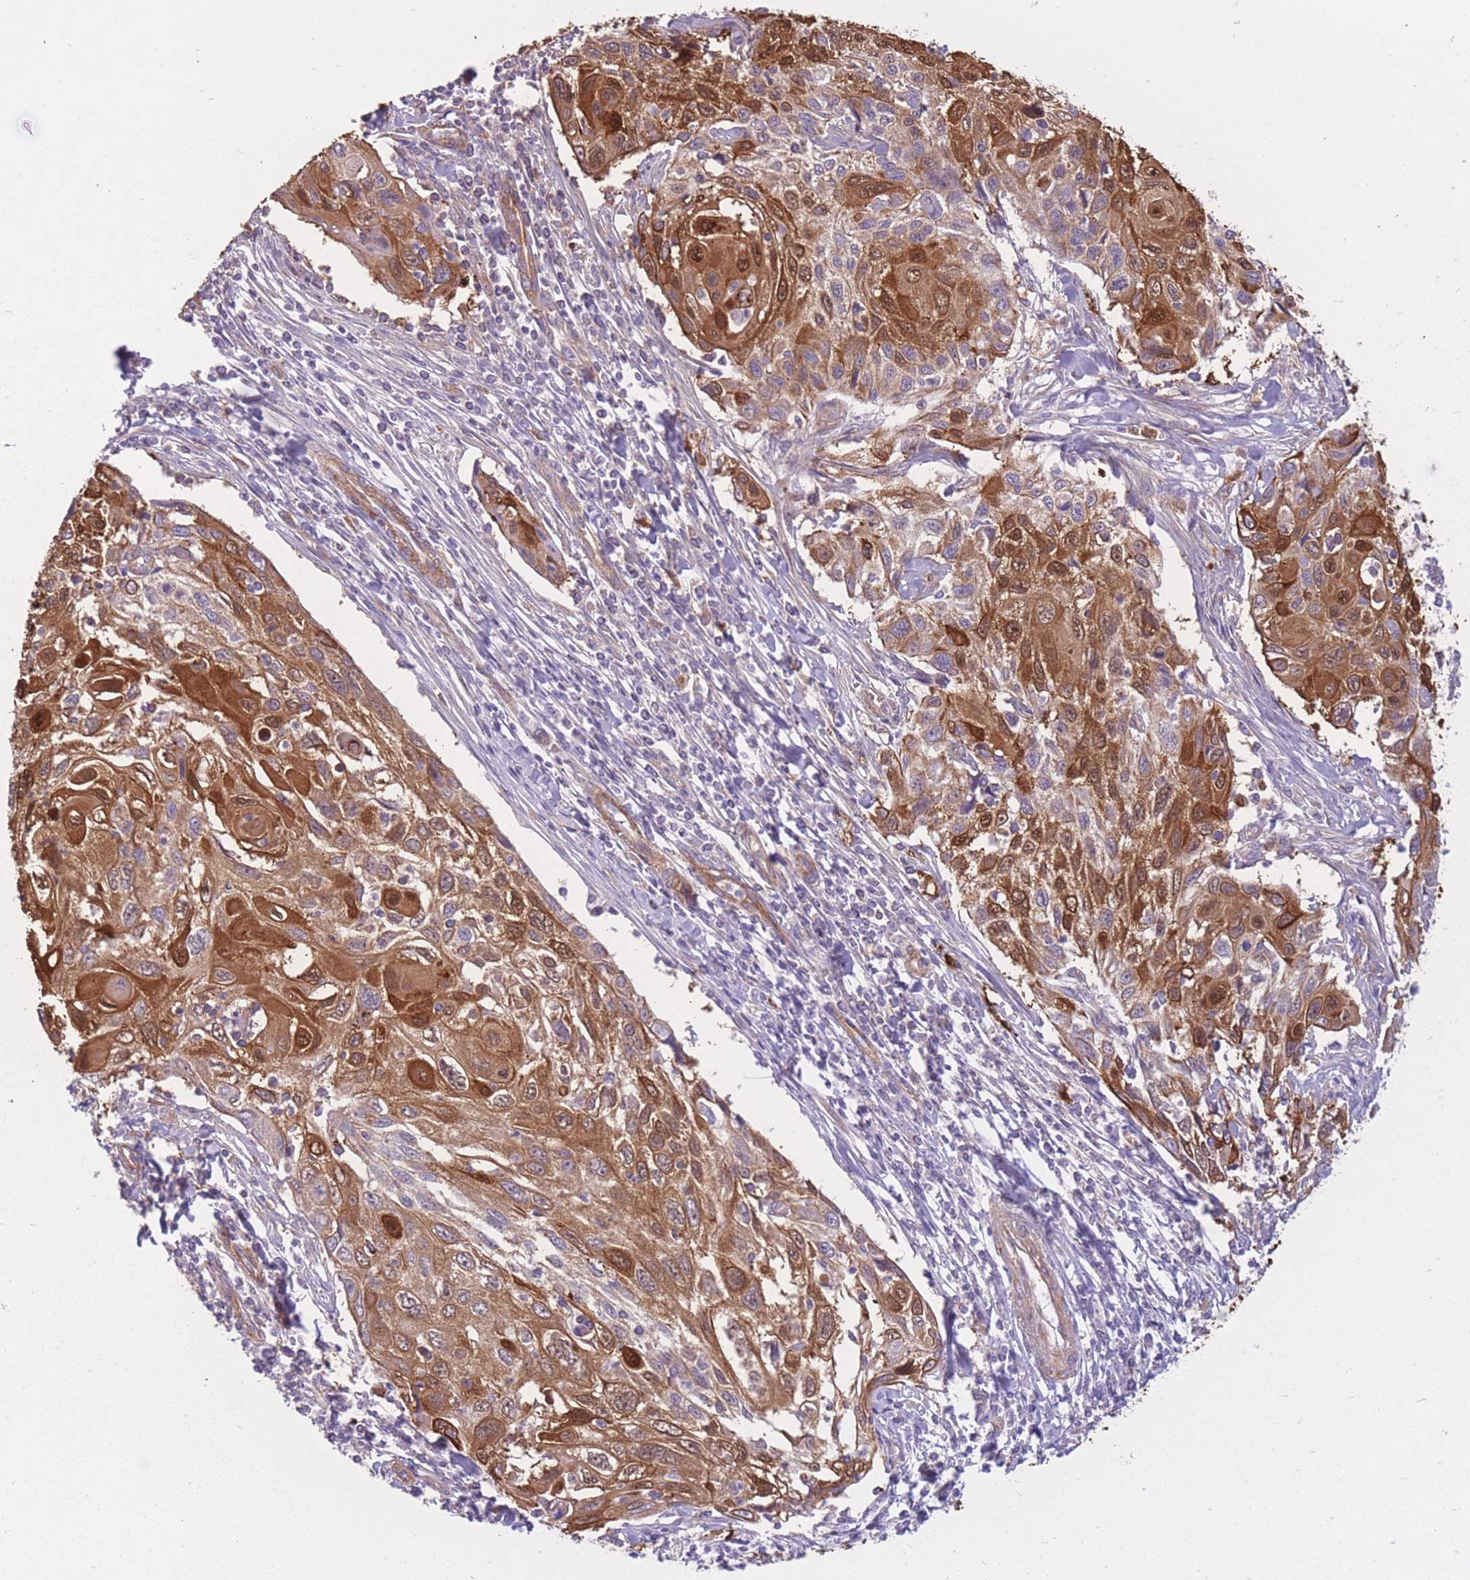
{"staining": {"intensity": "moderate", "quantity": ">75%", "location": "cytoplasmic/membranous,nuclear"}, "tissue": "cervical cancer", "cell_type": "Tumor cells", "image_type": "cancer", "snomed": [{"axis": "morphology", "description": "Squamous cell carcinoma, NOS"}, {"axis": "topography", "description": "Cervix"}], "caption": "Cervical cancer was stained to show a protein in brown. There is medium levels of moderate cytoplasmic/membranous and nuclear staining in about >75% of tumor cells.", "gene": "SERPINB3", "patient": {"sex": "female", "age": 70}}